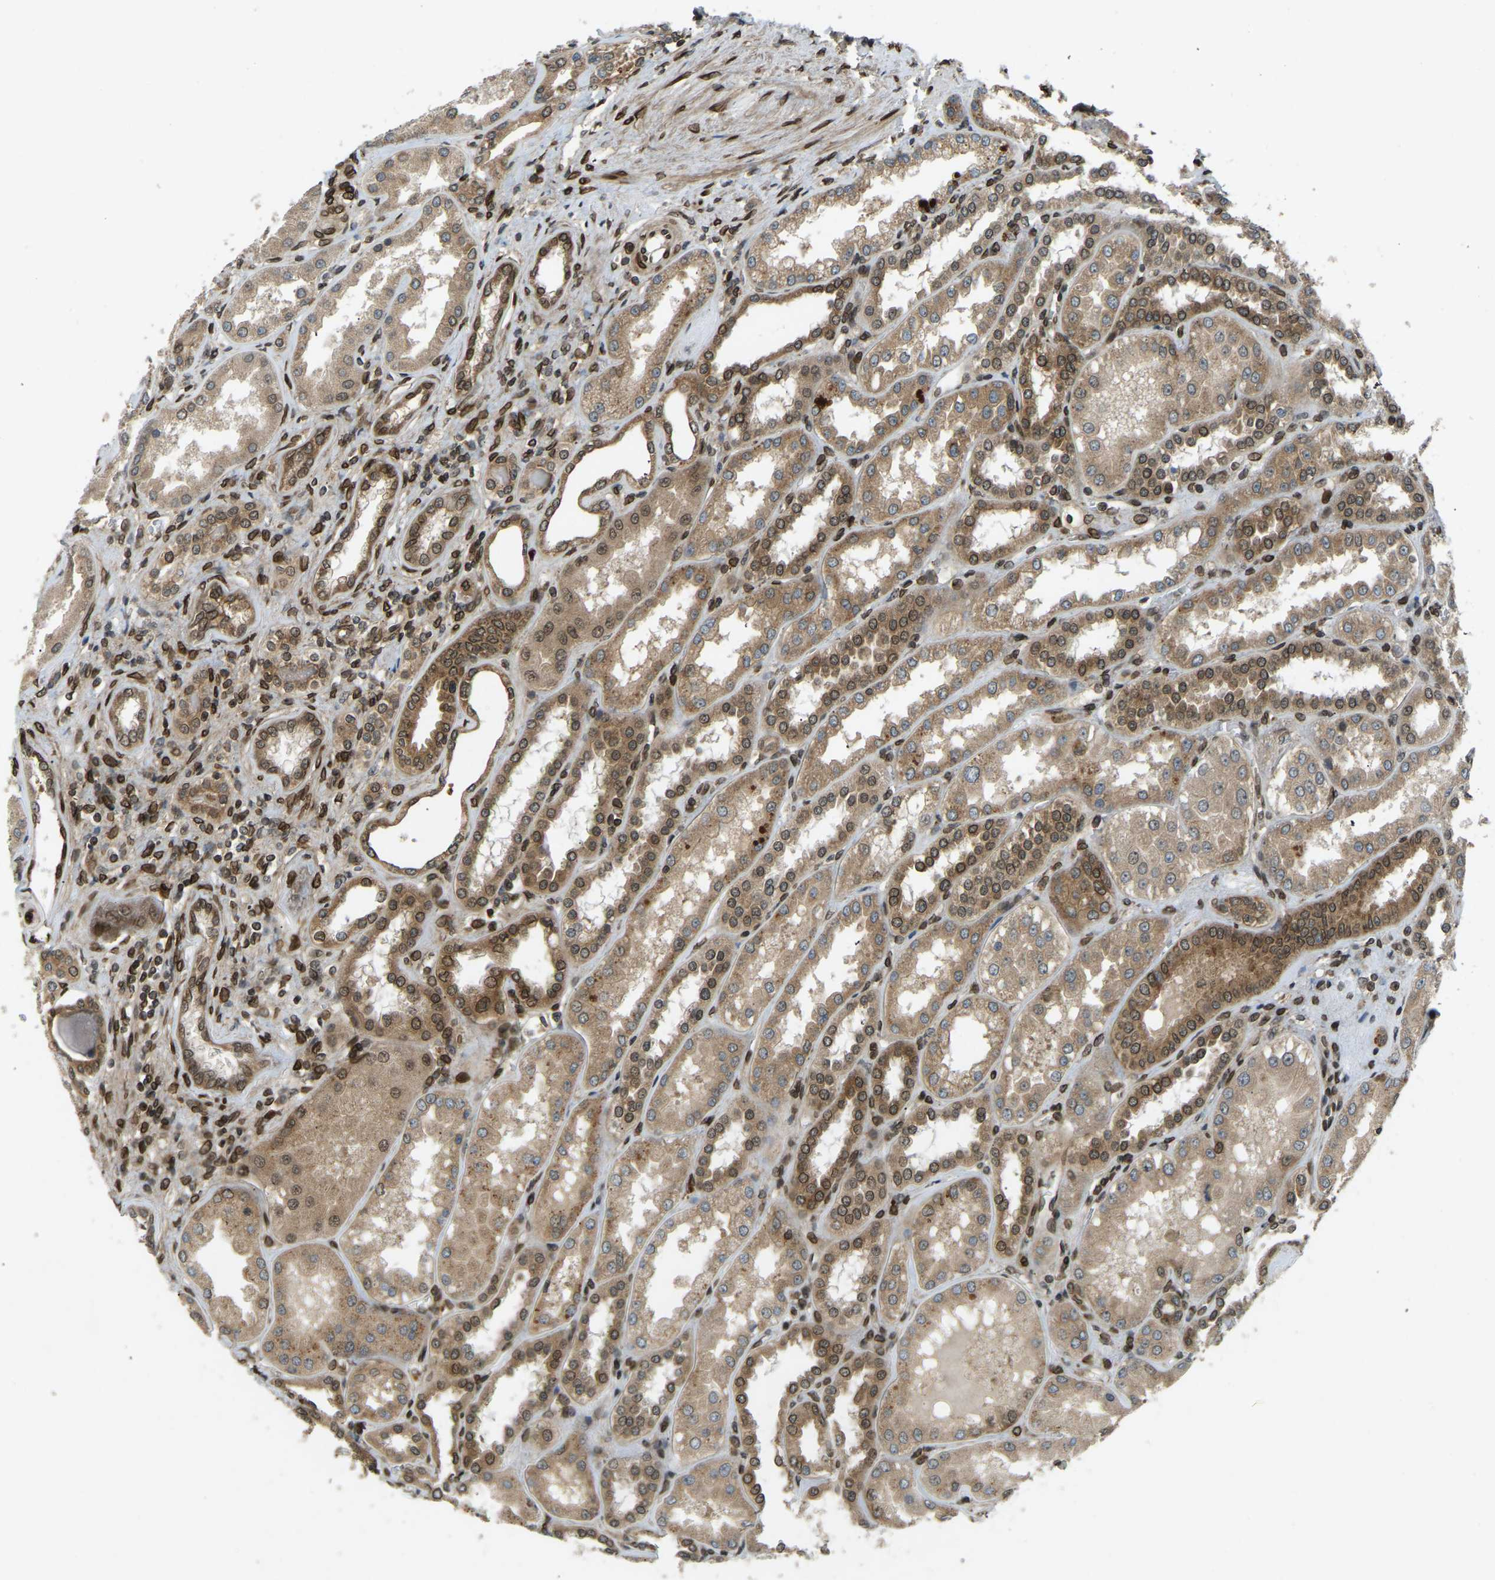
{"staining": {"intensity": "moderate", "quantity": ">75%", "location": "cytoplasmic/membranous,nuclear"}, "tissue": "kidney", "cell_type": "Cells in glomeruli", "image_type": "normal", "snomed": [{"axis": "morphology", "description": "Normal tissue, NOS"}, {"axis": "topography", "description": "Kidney"}], "caption": "Immunohistochemical staining of normal kidney reveals medium levels of moderate cytoplasmic/membranous,nuclear positivity in approximately >75% of cells in glomeruli.", "gene": "SYNE1", "patient": {"sex": "female", "age": 56}}